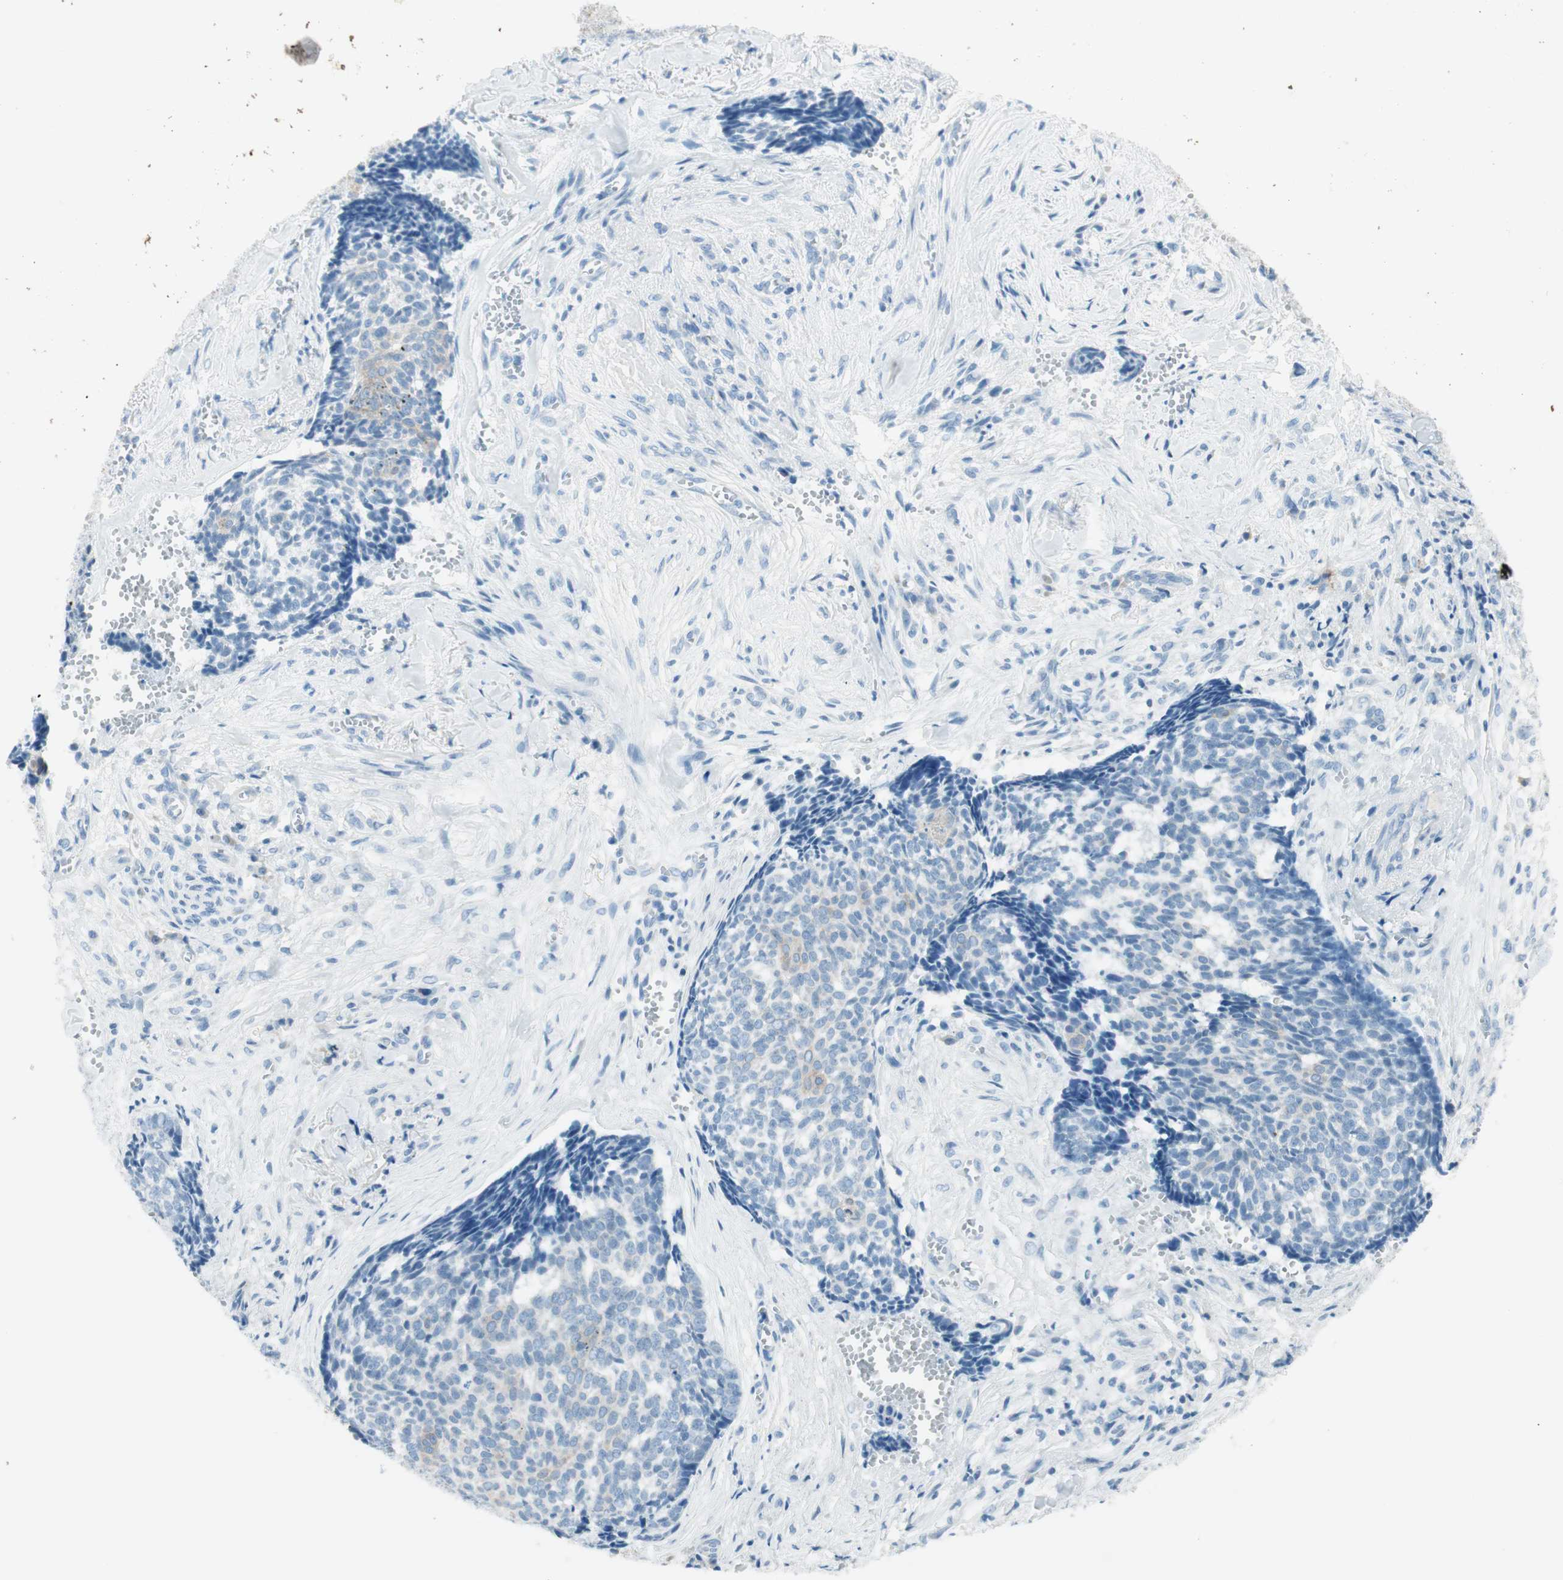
{"staining": {"intensity": "negative", "quantity": "none", "location": "none"}, "tissue": "skin cancer", "cell_type": "Tumor cells", "image_type": "cancer", "snomed": [{"axis": "morphology", "description": "Basal cell carcinoma"}, {"axis": "topography", "description": "Skin"}], "caption": "Human skin basal cell carcinoma stained for a protein using immunohistochemistry (IHC) exhibits no positivity in tumor cells.", "gene": "GNAO1", "patient": {"sex": "male", "age": 84}}